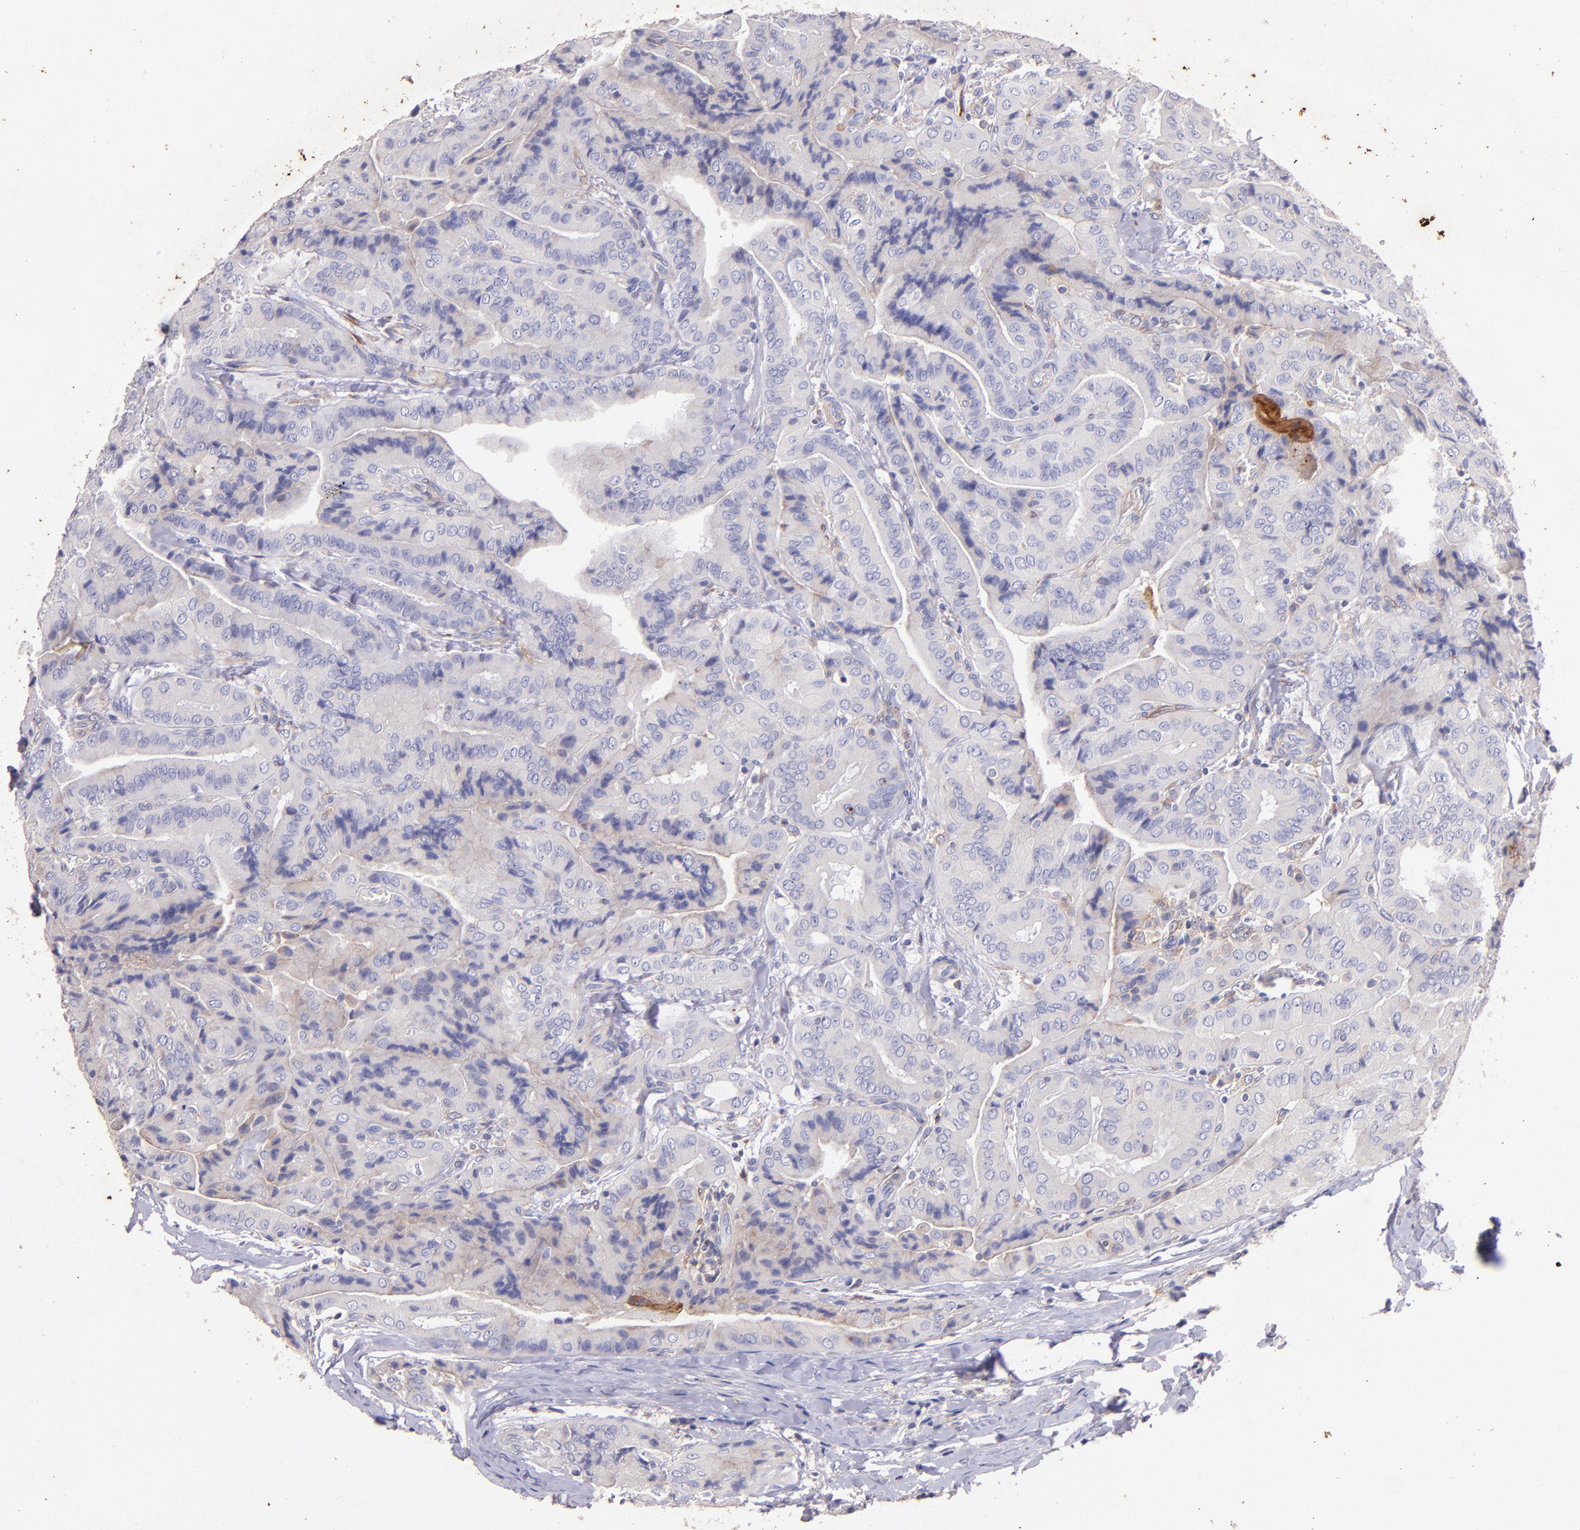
{"staining": {"intensity": "weak", "quantity": "<25%", "location": "cytoplasmic/membranous"}, "tissue": "thyroid cancer", "cell_type": "Tumor cells", "image_type": "cancer", "snomed": [{"axis": "morphology", "description": "Papillary adenocarcinoma, NOS"}, {"axis": "topography", "description": "Thyroid gland"}], "caption": "Immunohistochemistry (IHC) image of papillary adenocarcinoma (thyroid) stained for a protein (brown), which displays no staining in tumor cells.", "gene": "RET", "patient": {"sex": "female", "age": 71}}